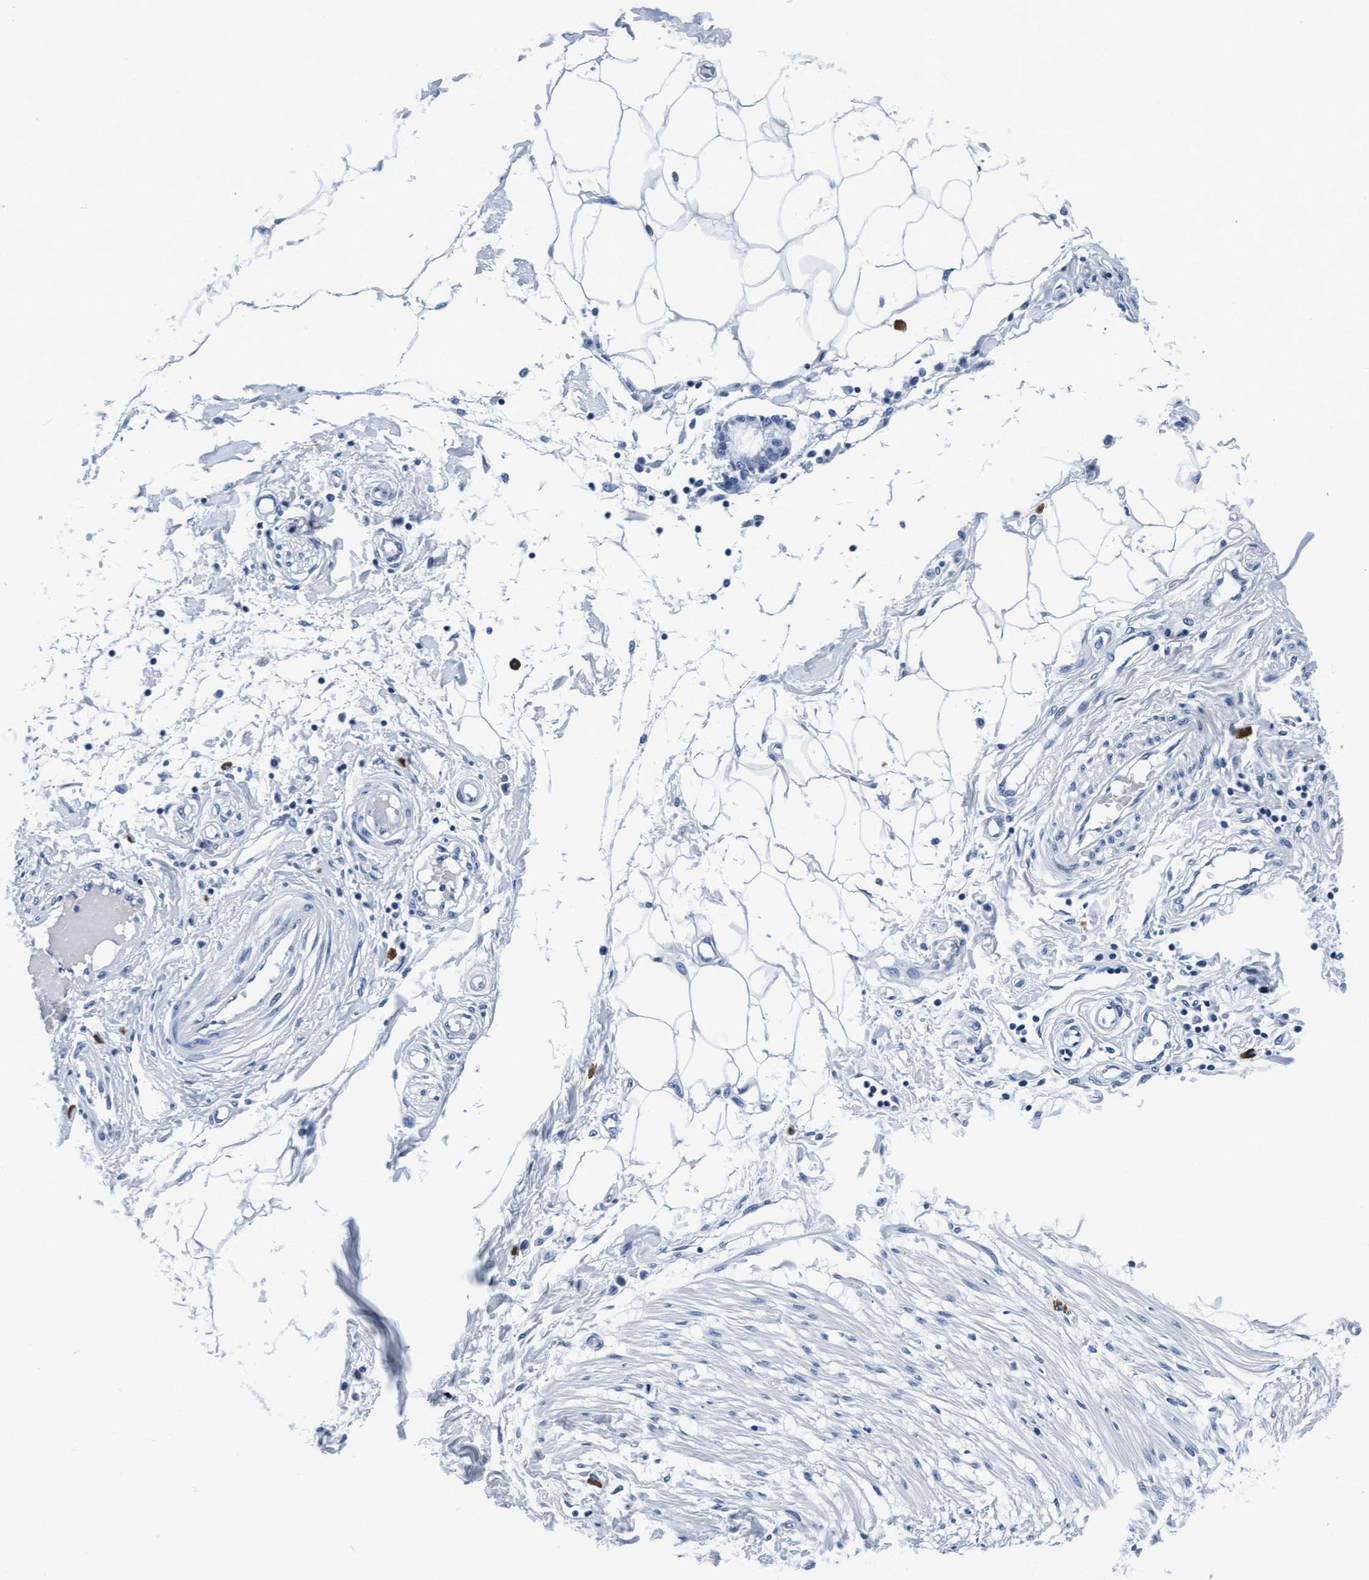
{"staining": {"intensity": "negative", "quantity": "none", "location": "none"}, "tissue": "adipose tissue", "cell_type": "Adipocytes", "image_type": "normal", "snomed": [{"axis": "morphology", "description": "Normal tissue, NOS"}, {"axis": "morphology", "description": "Adenocarcinoma, NOS"}, {"axis": "topography", "description": "Colon"}, {"axis": "topography", "description": "Peripheral nerve tissue"}], "caption": "Immunohistochemical staining of normal human adipose tissue shows no significant staining in adipocytes. Brightfield microscopy of IHC stained with DAB (3,3'-diaminobenzidine) (brown) and hematoxylin (blue), captured at high magnification.", "gene": "ARSG", "patient": {"sex": "male", "age": 14}}